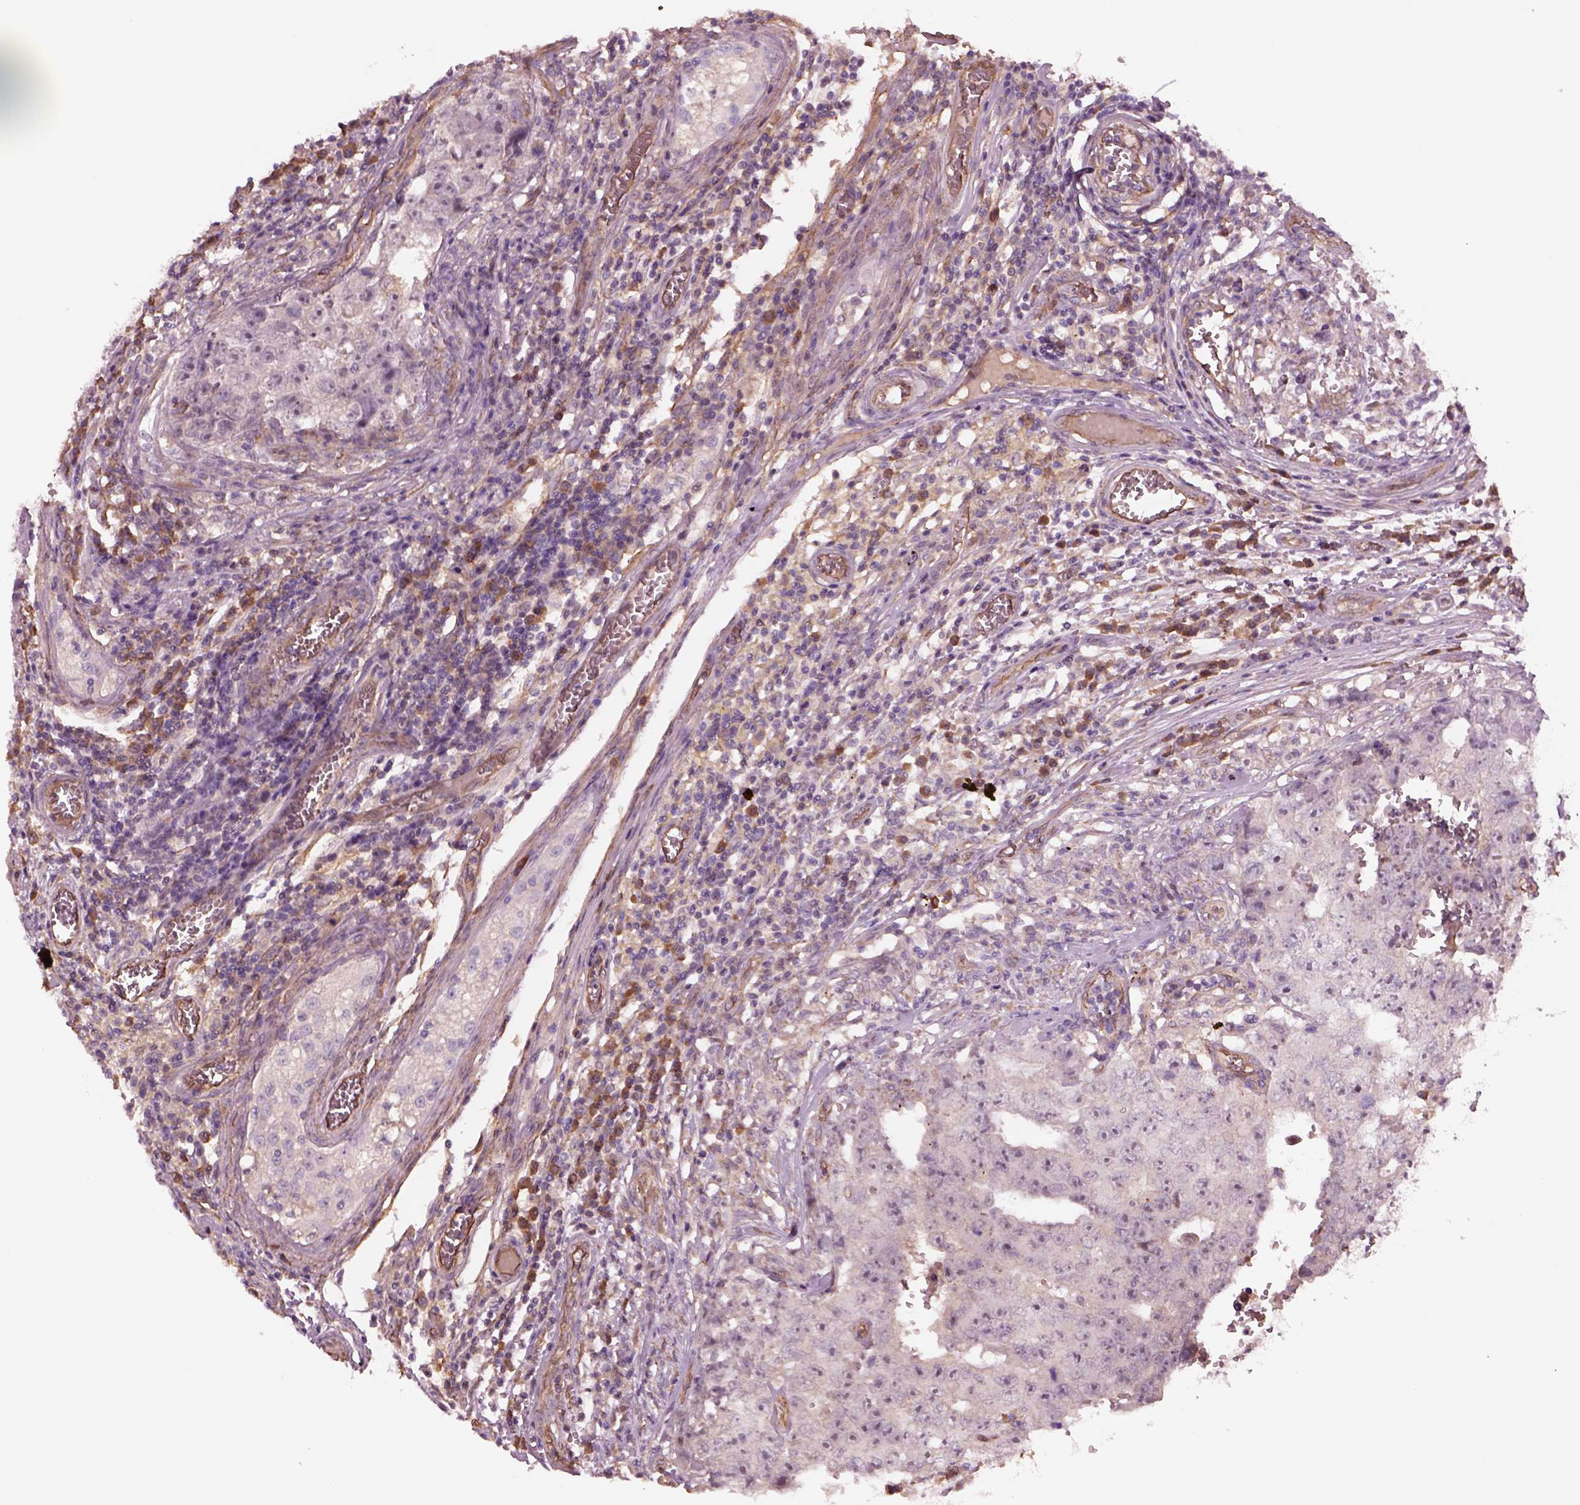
{"staining": {"intensity": "negative", "quantity": "none", "location": "none"}, "tissue": "testis cancer", "cell_type": "Tumor cells", "image_type": "cancer", "snomed": [{"axis": "morphology", "description": "Carcinoma, Embryonal, NOS"}, {"axis": "topography", "description": "Testis"}], "caption": "Image shows no significant protein positivity in tumor cells of testis embryonal carcinoma.", "gene": "HTR1B", "patient": {"sex": "male", "age": 36}}